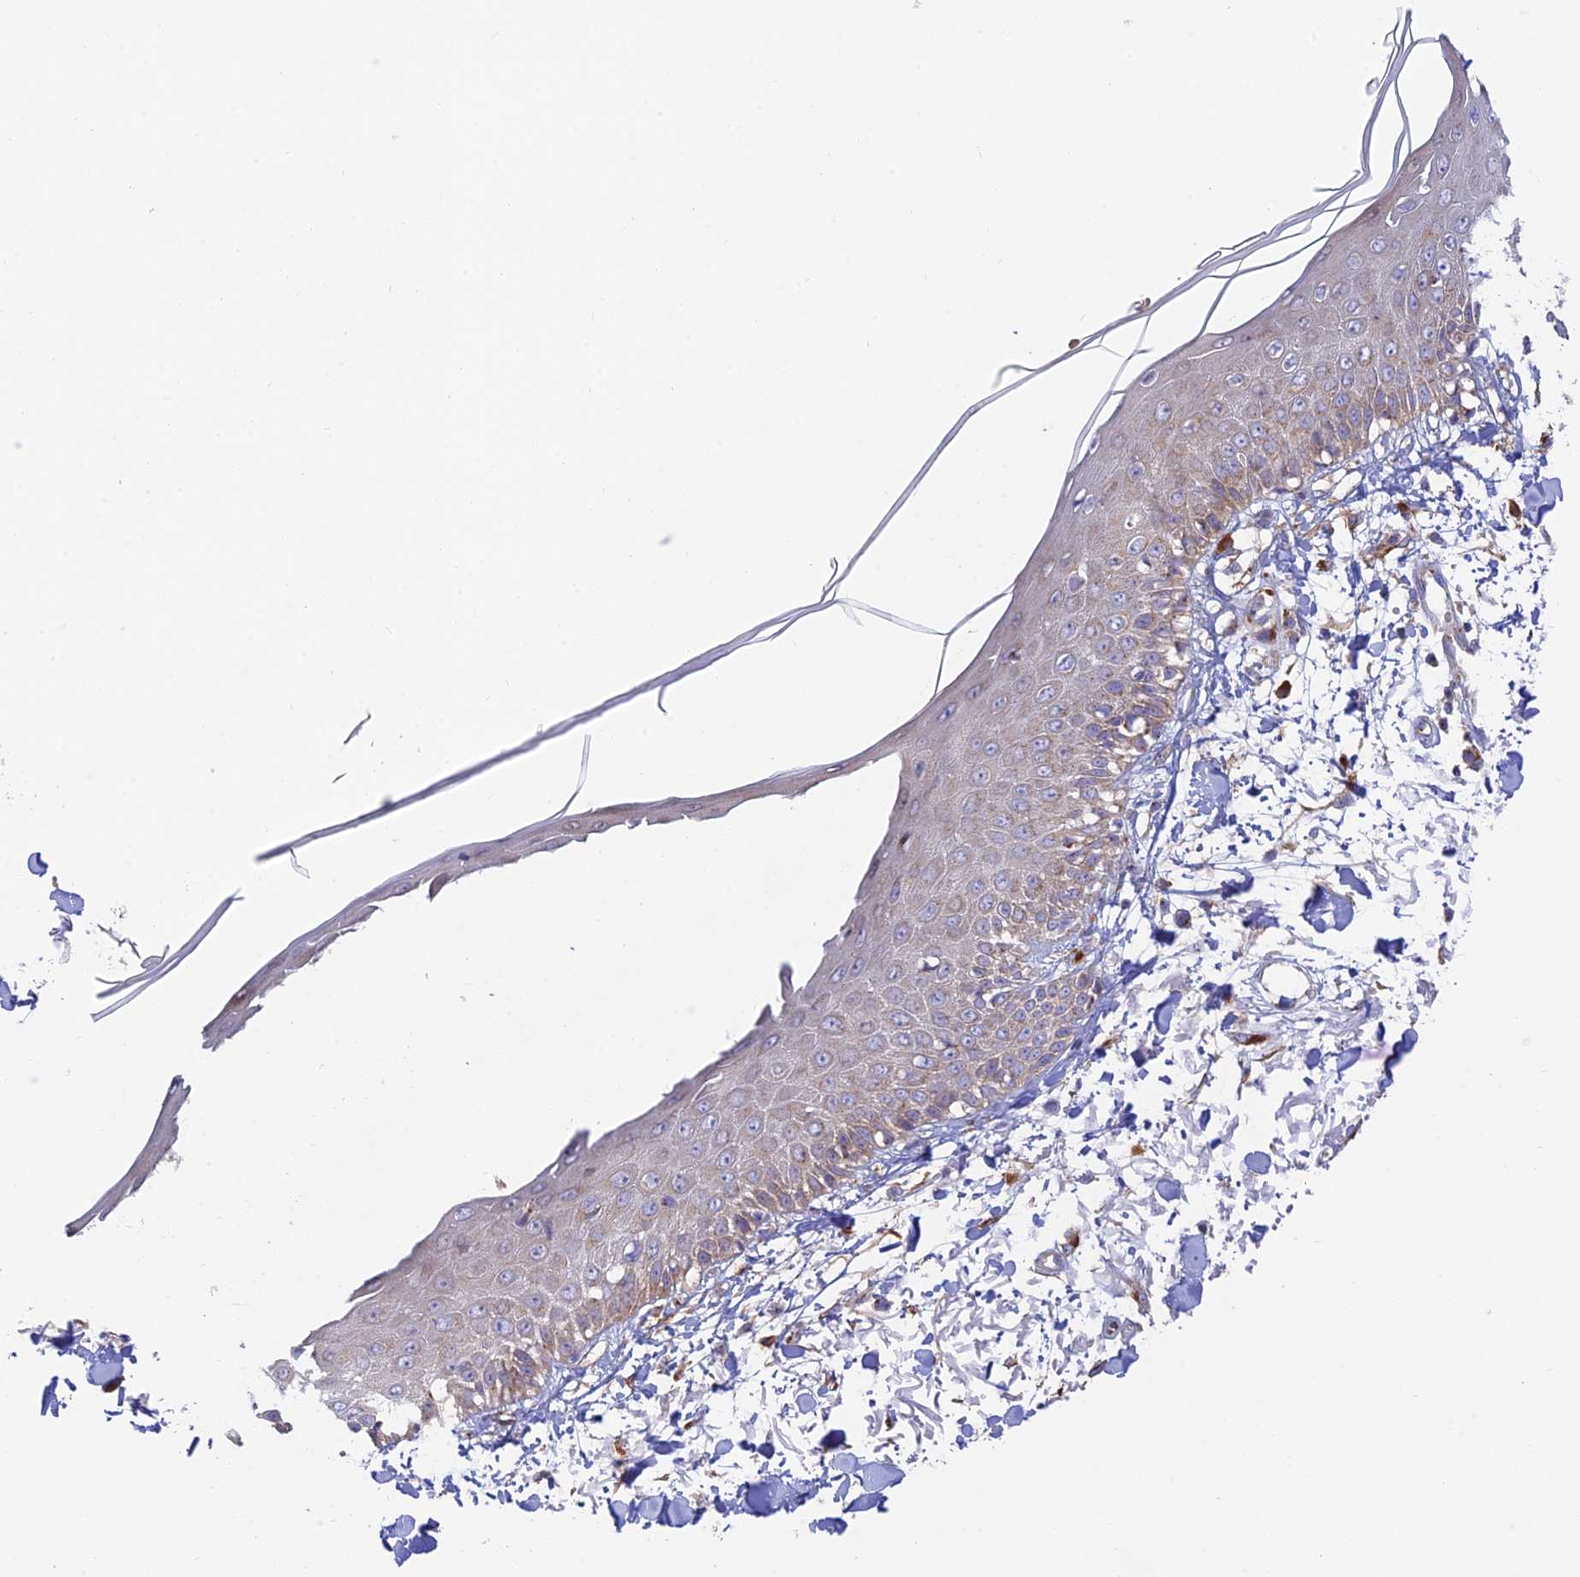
{"staining": {"intensity": "moderate", "quantity": ">75%", "location": "cytoplasmic/membranous"}, "tissue": "skin", "cell_type": "Fibroblasts", "image_type": "normal", "snomed": [{"axis": "morphology", "description": "Normal tissue, NOS"}, {"axis": "morphology", "description": "Squamous cell carcinoma, NOS"}, {"axis": "topography", "description": "Skin"}, {"axis": "topography", "description": "Peripheral nerve tissue"}], "caption": "Moderate cytoplasmic/membranous protein positivity is seen in about >75% of fibroblasts in skin. Using DAB (brown) and hematoxylin (blue) stains, captured at high magnification using brightfield microscopy.", "gene": "GOLGA3", "patient": {"sex": "male", "age": 83}}